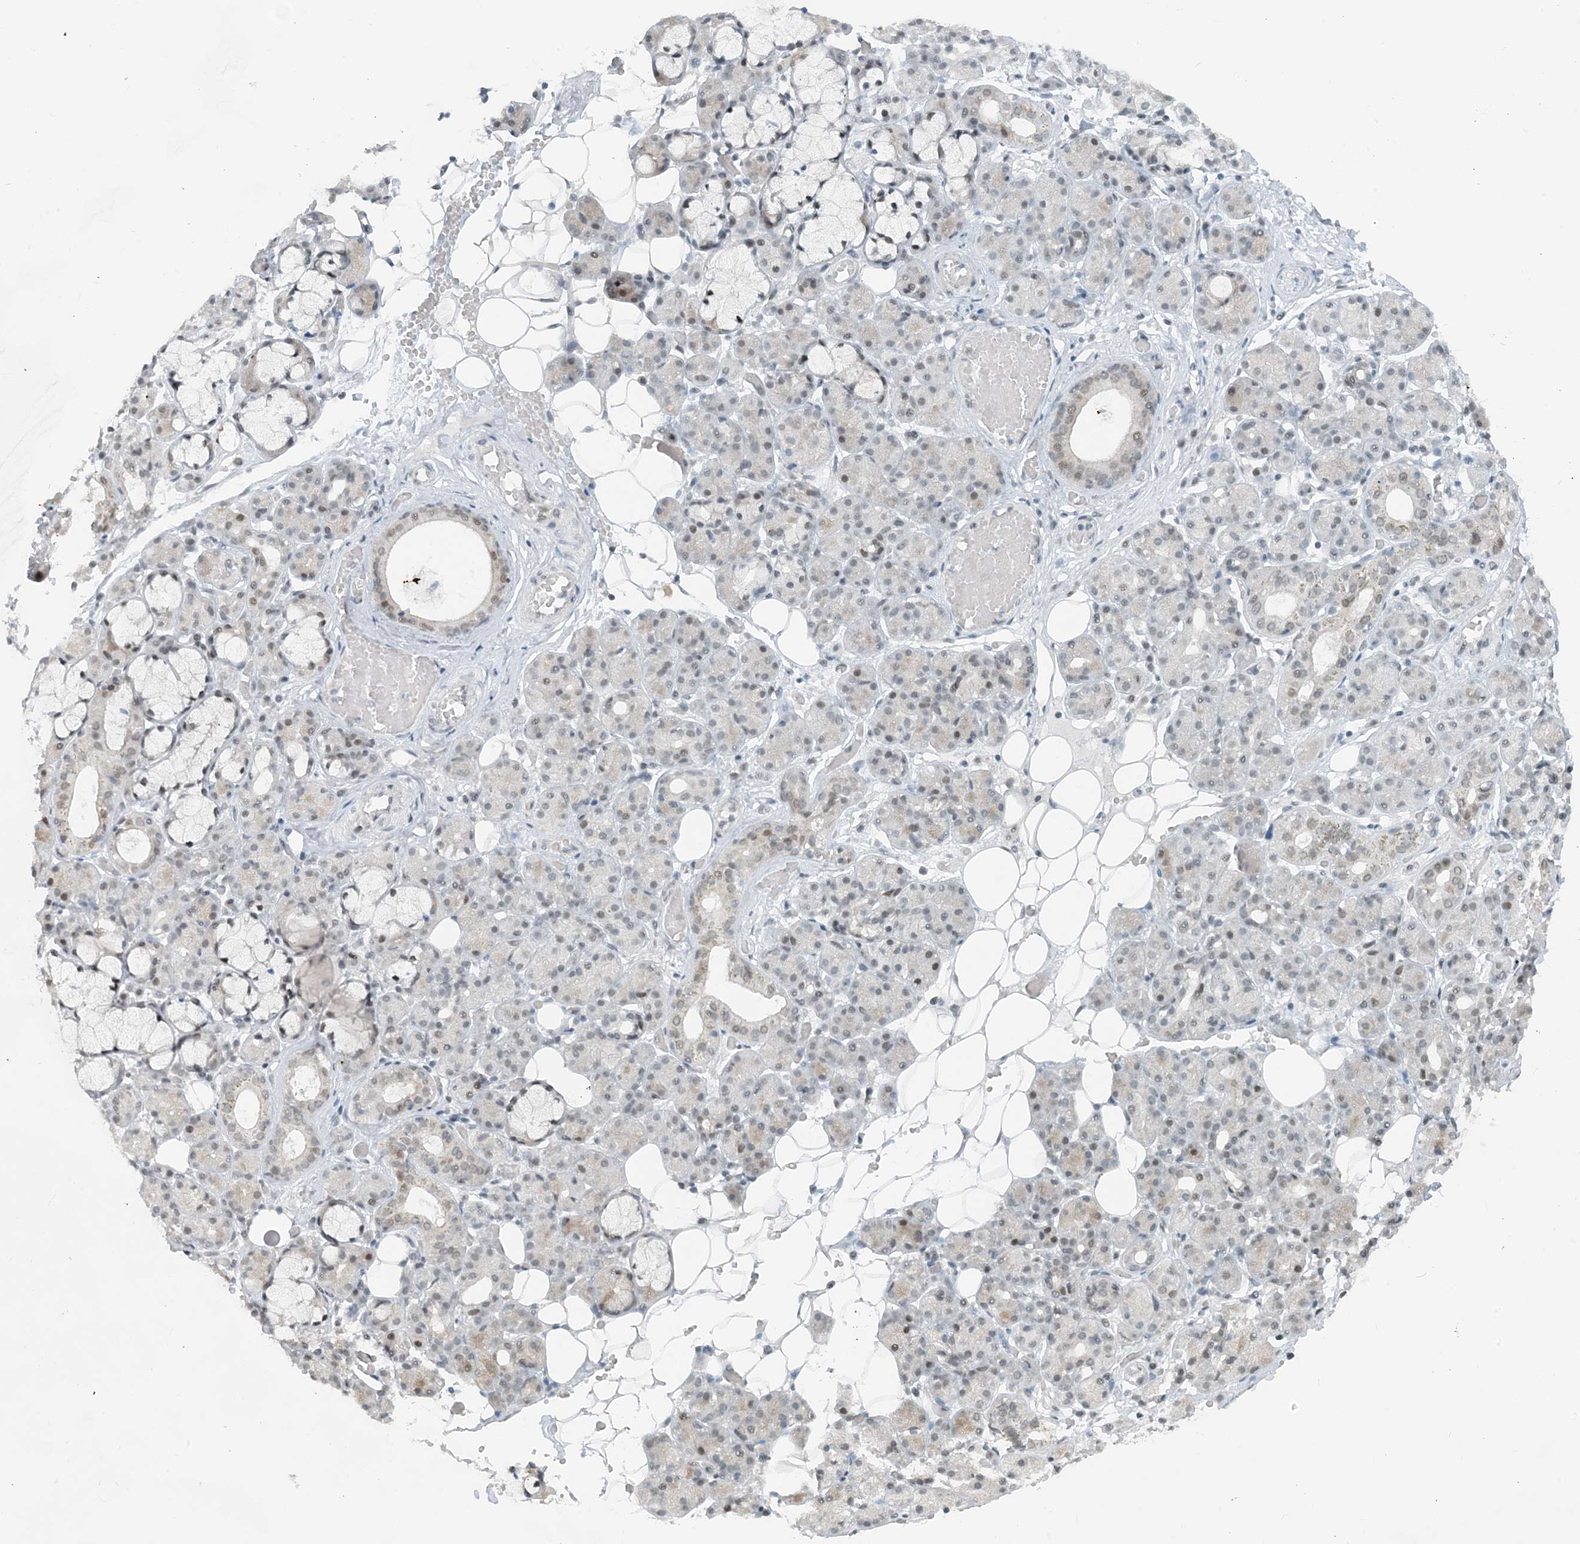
{"staining": {"intensity": "weak", "quantity": "25%-75%", "location": "nuclear"}, "tissue": "salivary gland", "cell_type": "Glandular cells", "image_type": "normal", "snomed": [{"axis": "morphology", "description": "Normal tissue, NOS"}, {"axis": "topography", "description": "Salivary gland"}], "caption": "Salivary gland stained with DAB (3,3'-diaminobenzidine) immunohistochemistry (IHC) demonstrates low levels of weak nuclear positivity in approximately 25%-75% of glandular cells.", "gene": "ZNF500", "patient": {"sex": "male", "age": 63}}